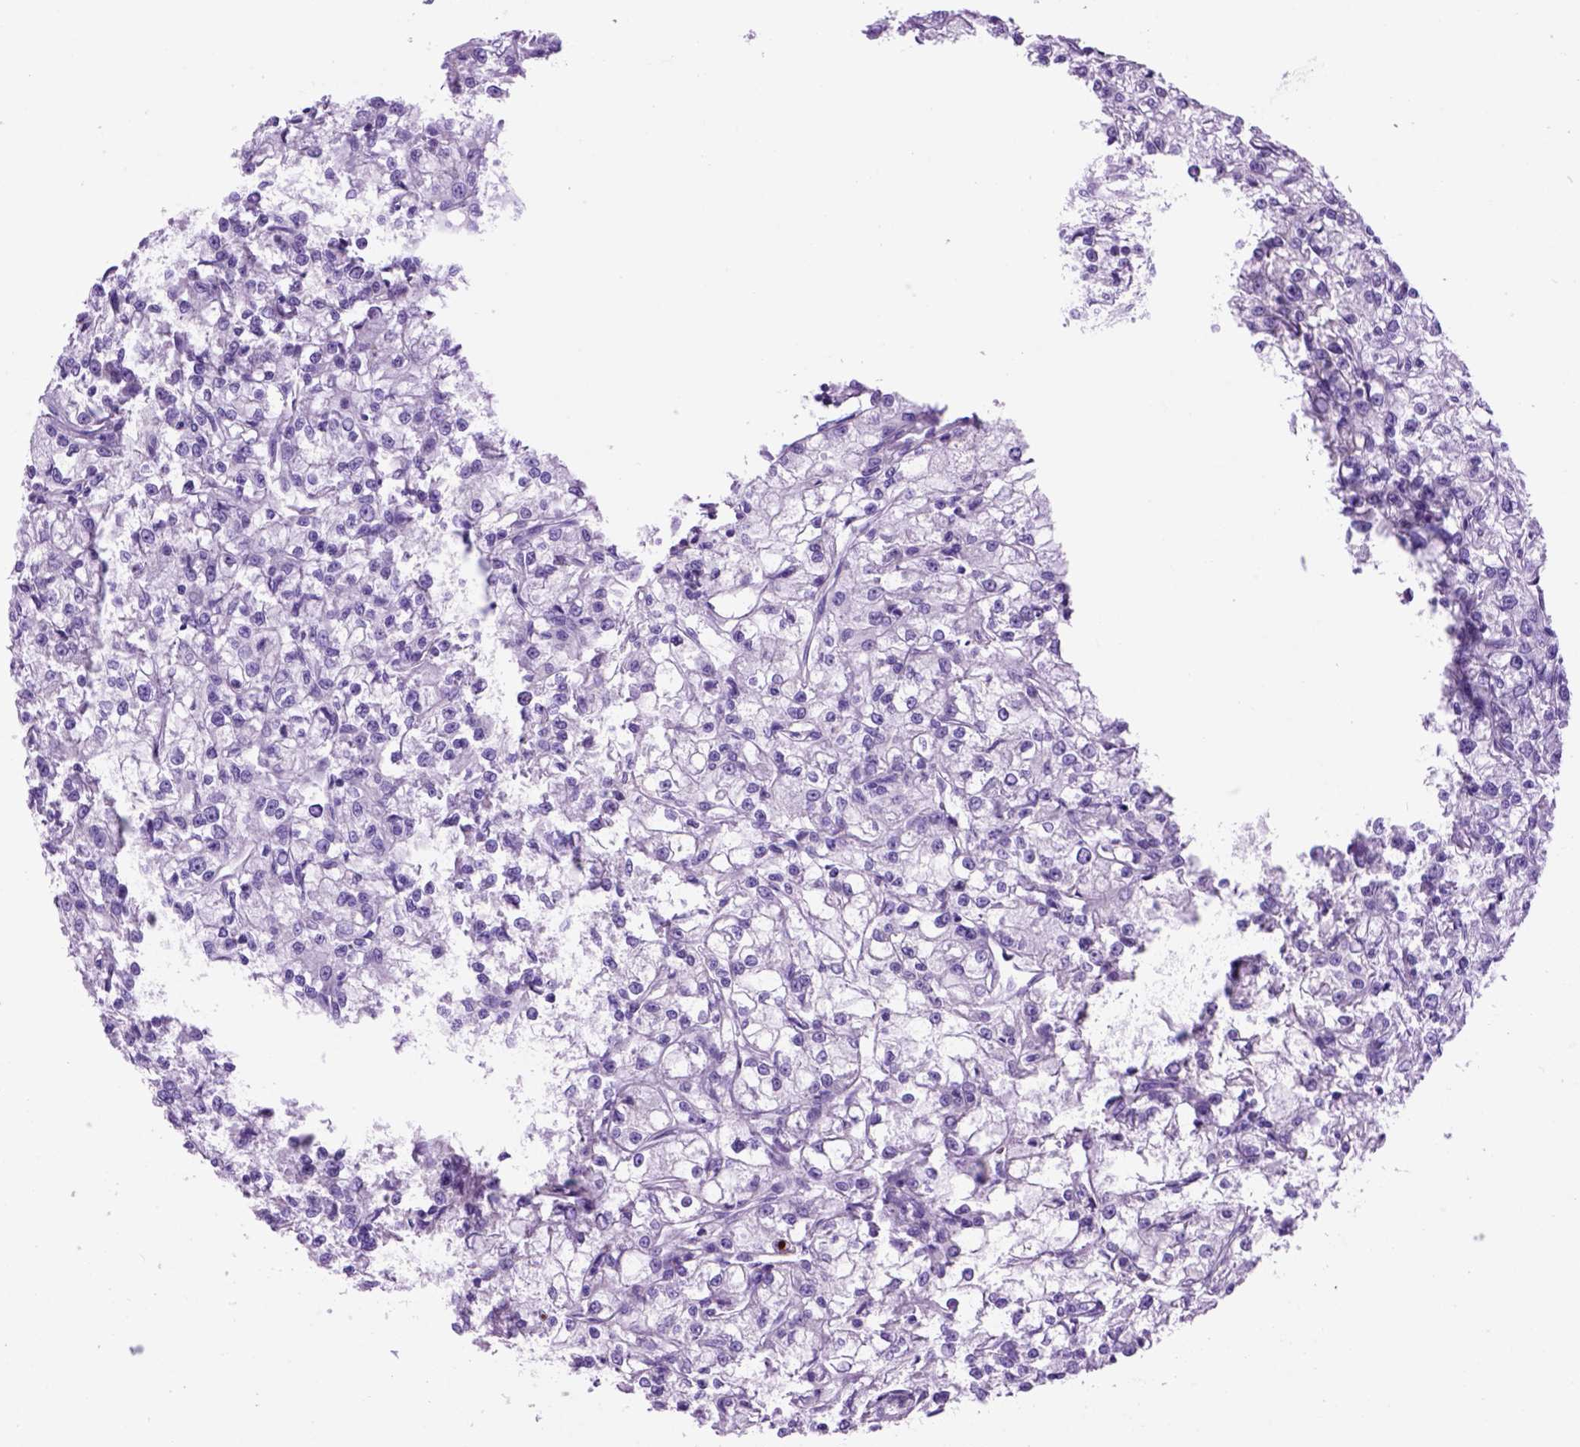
{"staining": {"intensity": "negative", "quantity": "none", "location": "none"}, "tissue": "renal cancer", "cell_type": "Tumor cells", "image_type": "cancer", "snomed": [{"axis": "morphology", "description": "Adenocarcinoma, NOS"}, {"axis": "topography", "description": "Kidney"}], "caption": "The photomicrograph shows no staining of tumor cells in adenocarcinoma (renal).", "gene": "HHIPL2", "patient": {"sex": "female", "age": 59}}